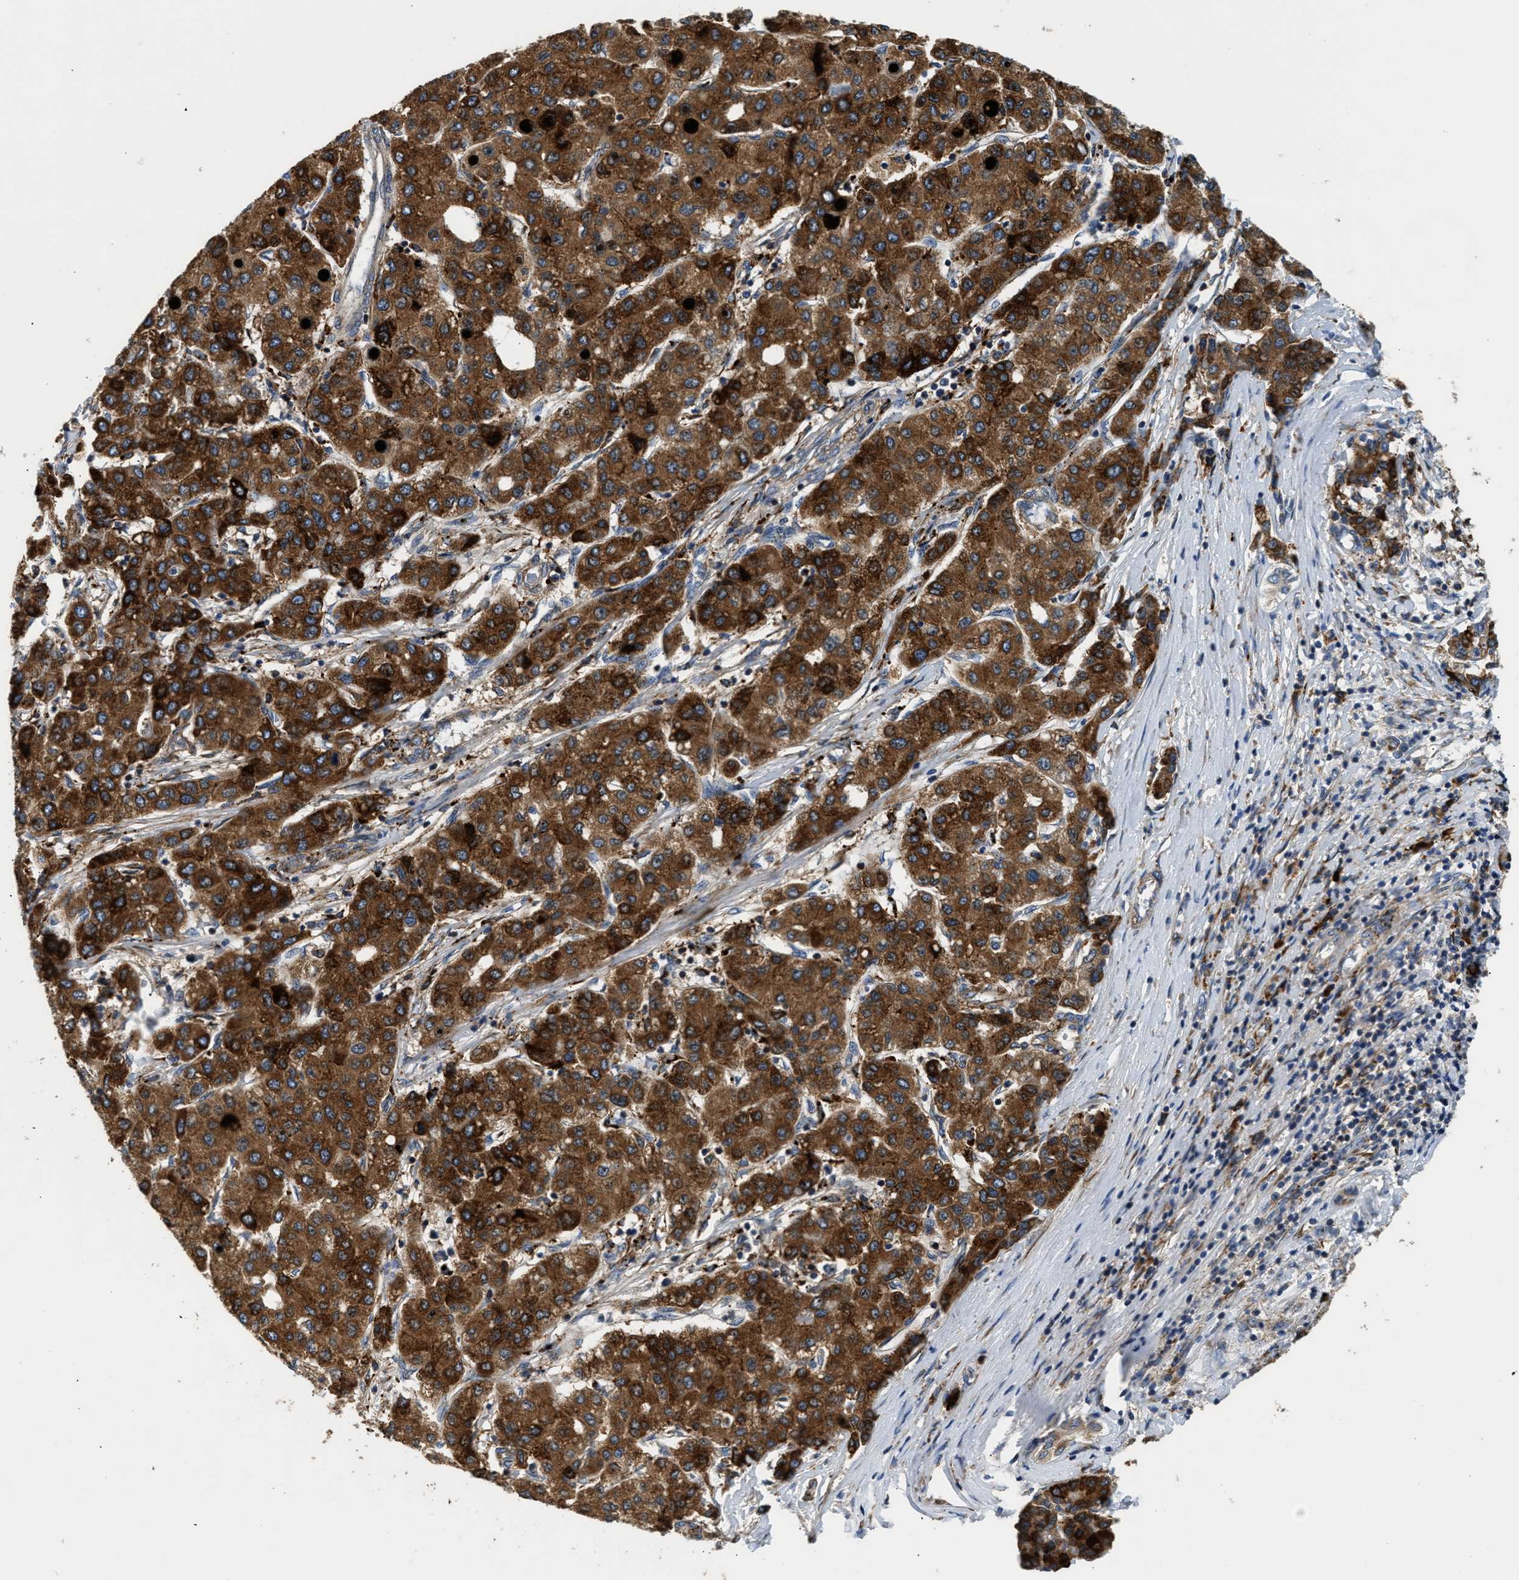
{"staining": {"intensity": "strong", "quantity": ">75%", "location": "cytoplasmic/membranous"}, "tissue": "liver cancer", "cell_type": "Tumor cells", "image_type": "cancer", "snomed": [{"axis": "morphology", "description": "Carcinoma, Hepatocellular, NOS"}, {"axis": "topography", "description": "Liver"}], "caption": "Immunohistochemical staining of human liver hepatocellular carcinoma shows strong cytoplasmic/membranous protein expression in about >75% of tumor cells.", "gene": "AMZ1", "patient": {"sex": "male", "age": 65}}